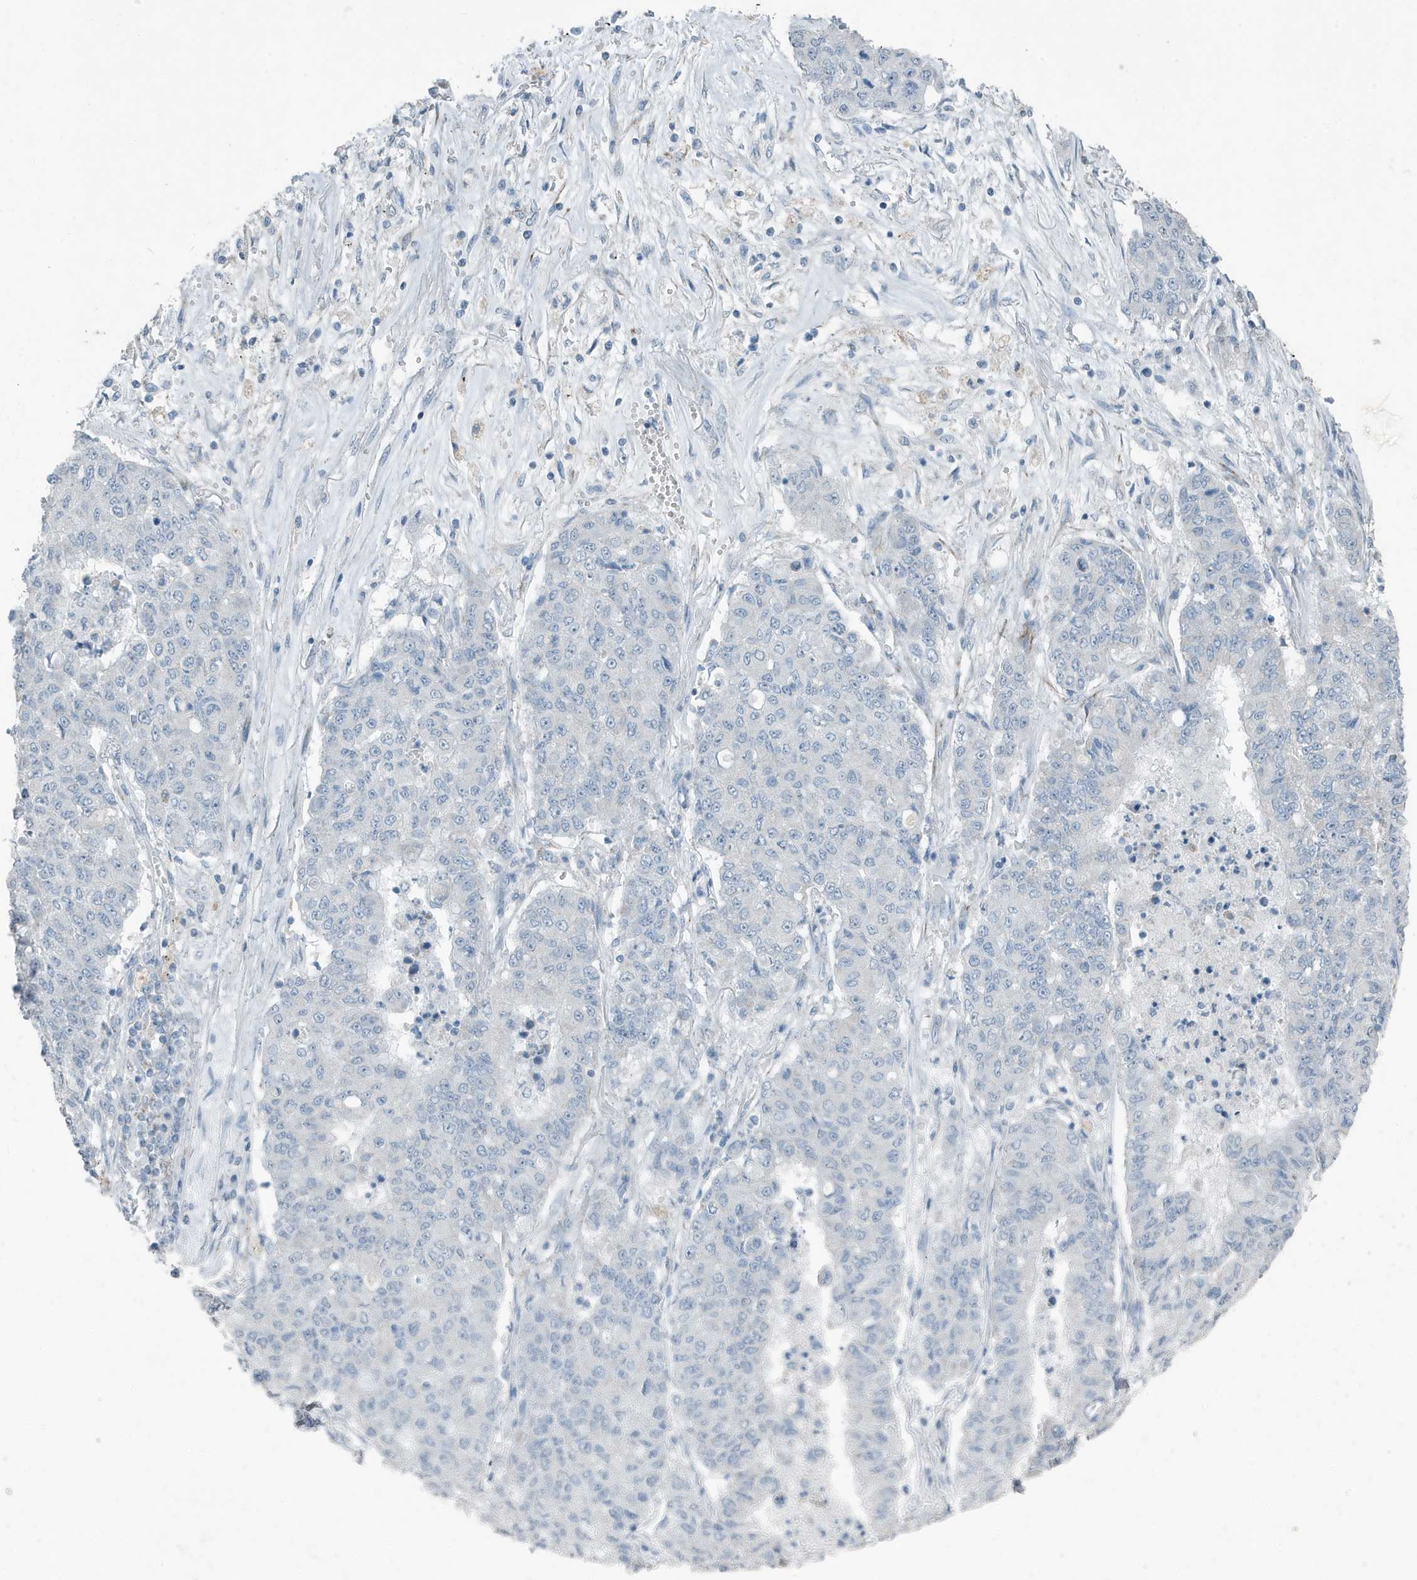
{"staining": {"intensity": "negative", "quantity": "none", "location": "none"}, "tissue": "lung cancer", "cell_type": "Tumor cells", "image_type": "cancer", "snomed": [{"axis": "morphology", "description": "Squamous cell carcinoma, NOS"}, {"axis": "topography", "description": "Lung"}], "caption": "Human lung cancer stained for a protein using immunohistochemistry (IHC) reveals no positivity in tumor cells.", "gene": "FAM162A", "patient": {"sex": "male", "age": 74}}